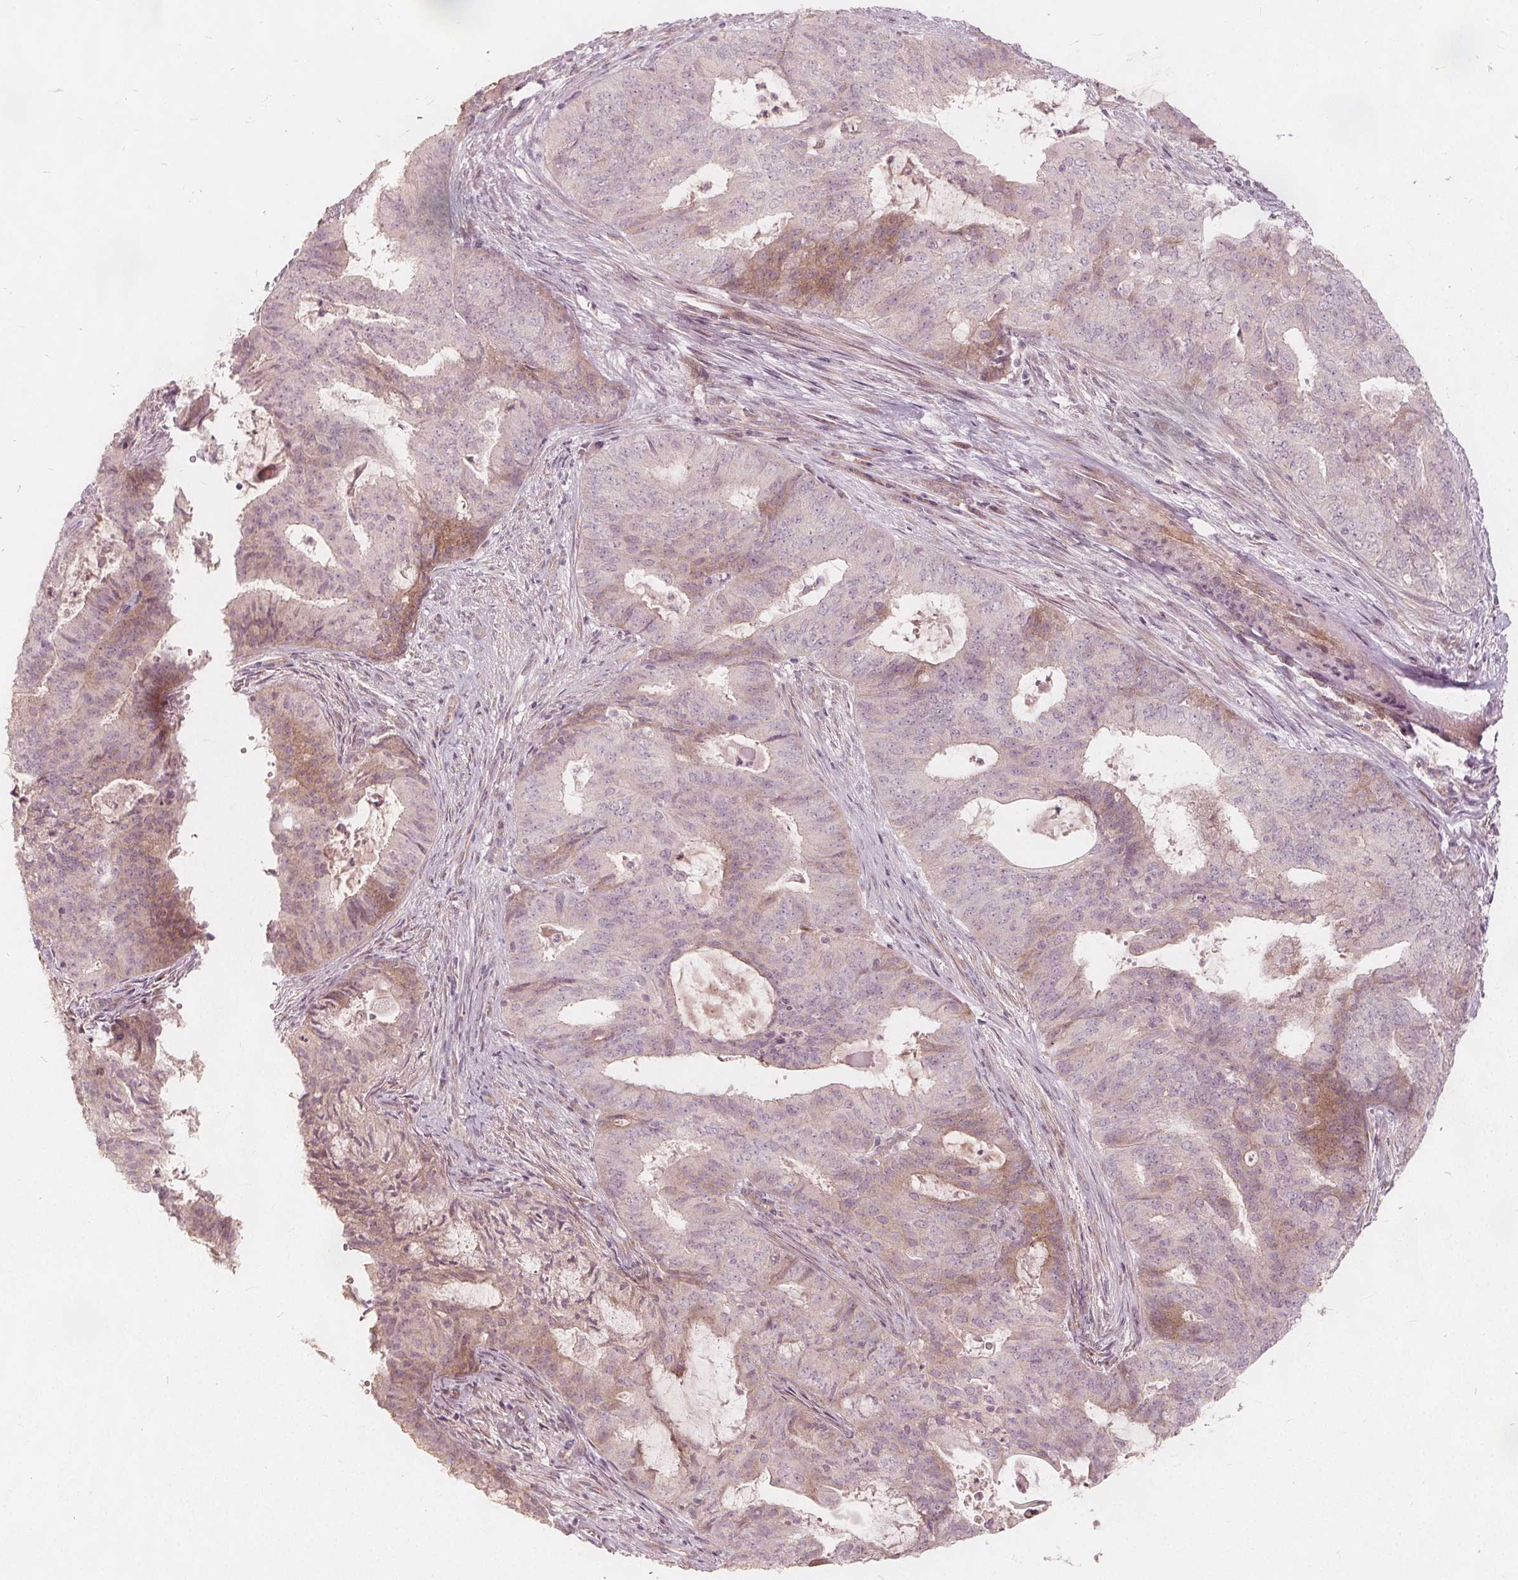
{"staining": {"intensity": "weak", "quantity": "<25%", "location": "cytoplasmic/membranous"}, "tissue": "endometrial cancer", "cell_type": "Tumor cells", "image_type": "cancer", "snomed": [{"axis": "morphology", "description": "Adenocarcinoma, NOS"}, {"axis": "topography", "description": "Endometrium"}], "caption": "This is a photomicrograph of immunohistochemistry staining of adenocarcinoma (endometrial), which shows no expression in tumor cells.", "gene": "PTPRT", "patient": {"sex": "female", "age": 62}}